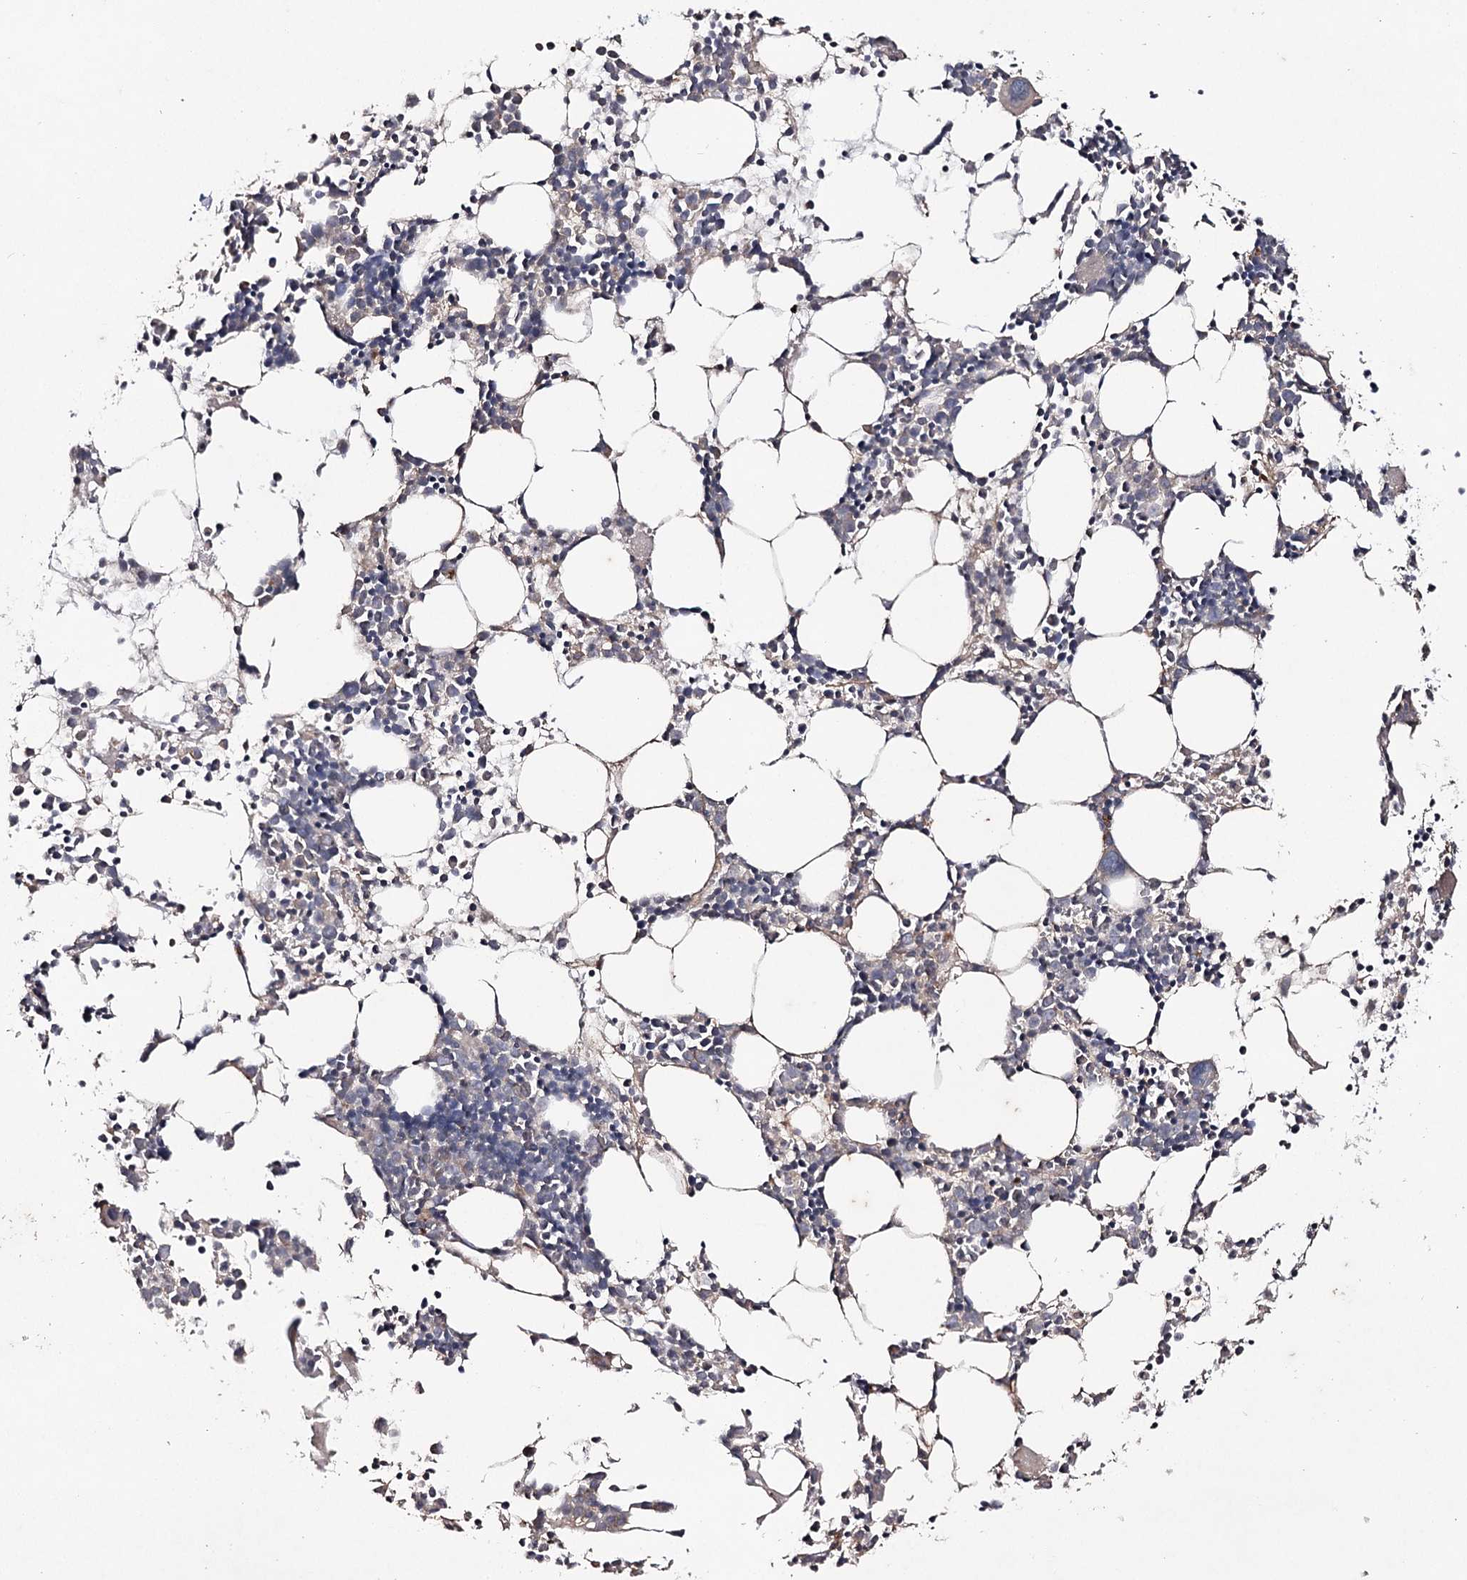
{"staining": {"intensity": "negative", "quantity": "none", "location": "none"}, "tissue": "bone marrow", "cell_type": "Hematopoietic cells", "image_type": "normal", "snomed": [{"axis": "morphology", "description": "Normal tissue, NOS"}, {"axis": "topography", "description": "Bone marrow"}], "caption": "A histopathology image of human bone marrow is negative for staining in hematopoietic cells. (DAB (3,3'-diaminobenzidine) immunohistochemistry with hematoxylin counter stain).", "gene": "SYNGR3", "patient": {"sex": "female", "age": 89}}